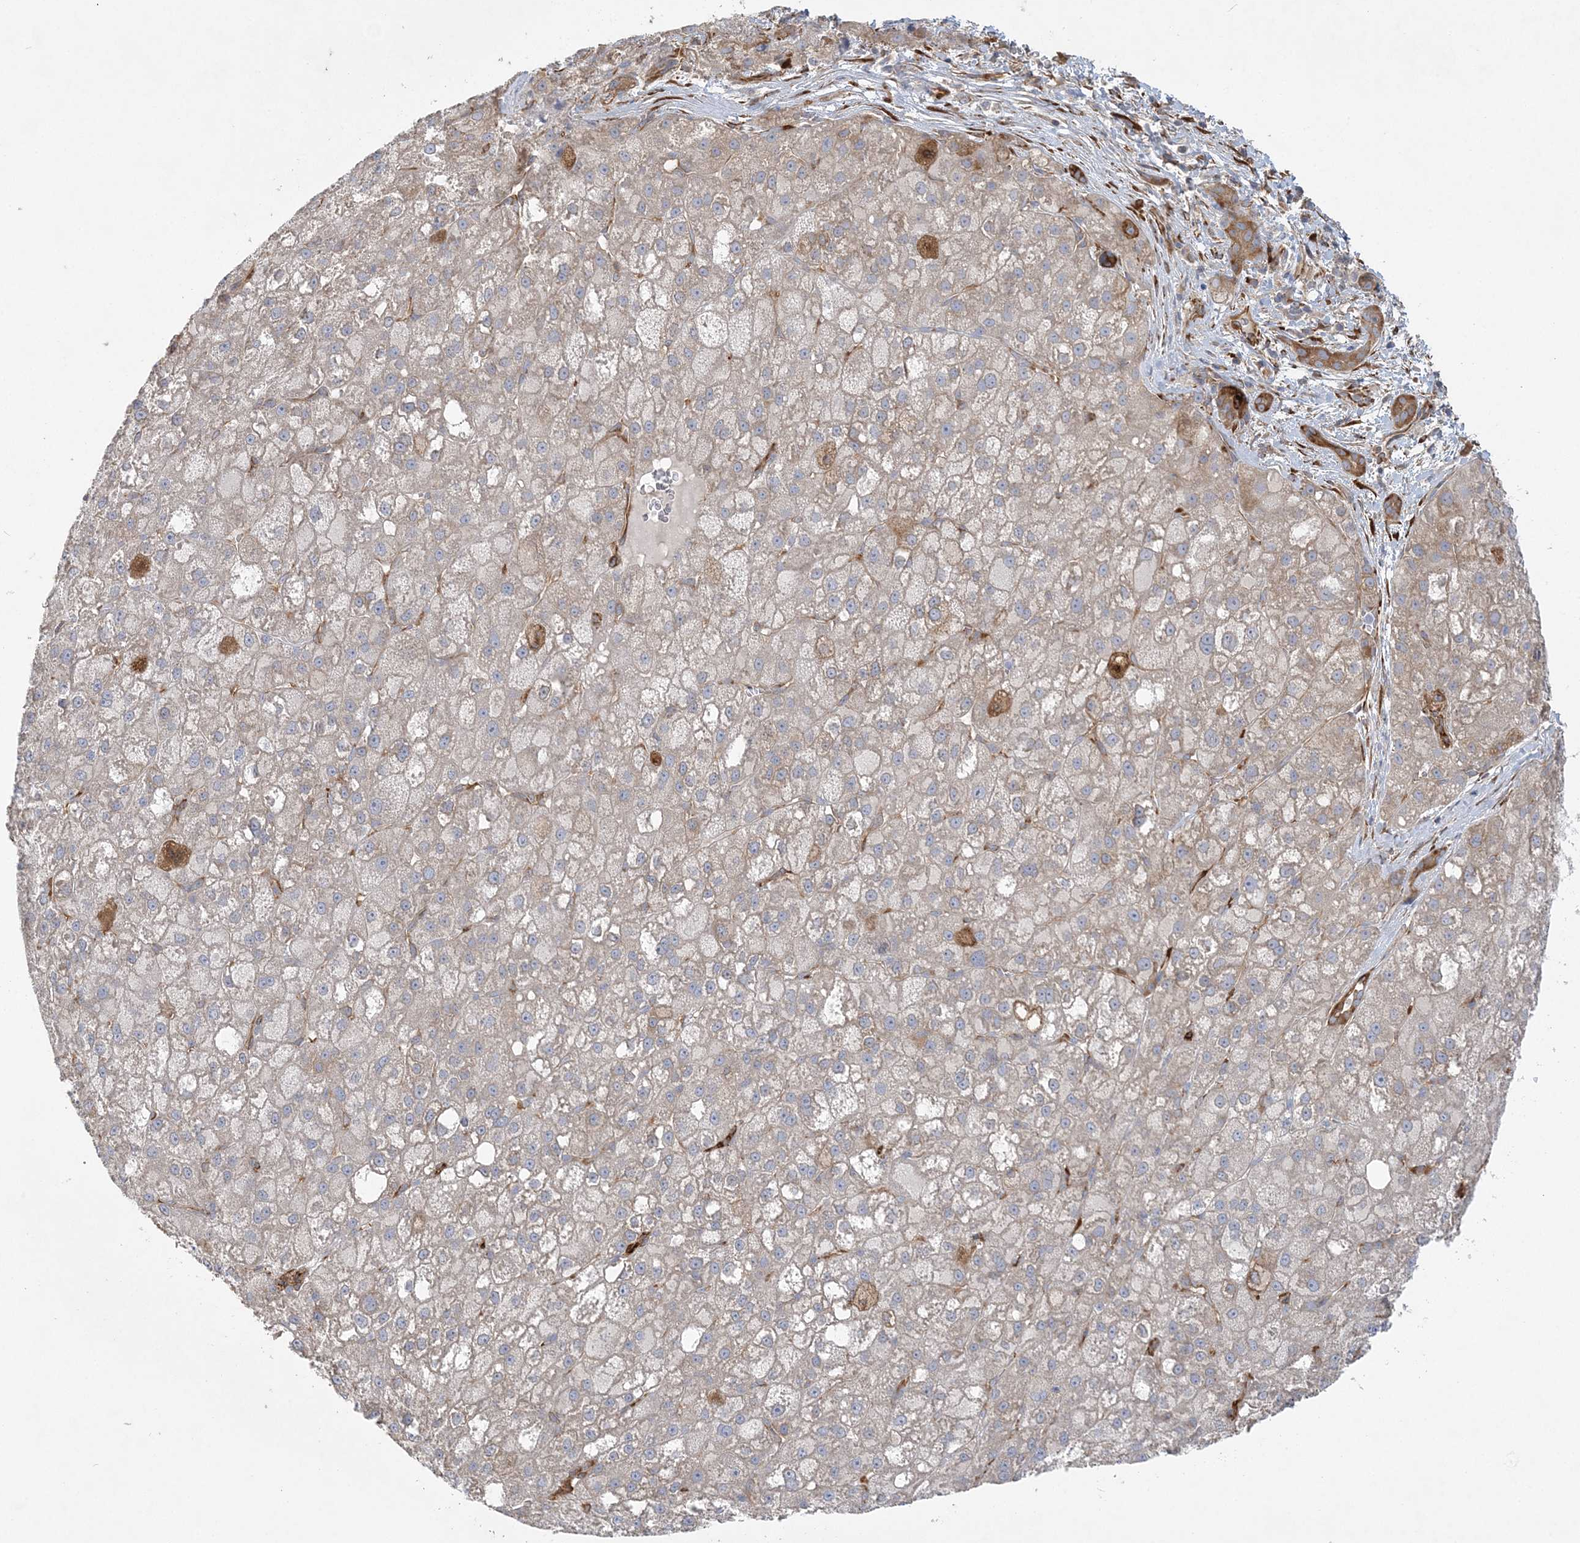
{"staining": {"intensity": "moderate", "quantity": "<25%", "location": "cytoplasmic/membranous"}, "tissue": "liver cancer", "cell_type": "Tumor cells", "image_type": "cancer", "snomed": [{"axis": "morphology", "description": "Carcinoma, Hepatocellular, NOS"}, {"axis": "topography", "description": "Liver"}], "caption": "Immunohistochemistry (IHC) histopathology image of hepatocellular carcinoma (liver) stained for a protein (brown), which shows low levels of moderate cytoplasmic/membranous staining in about <25% of tumor cells.", "gene": "MAP4K5", "patient": {"sex": "male", "age": 57}}